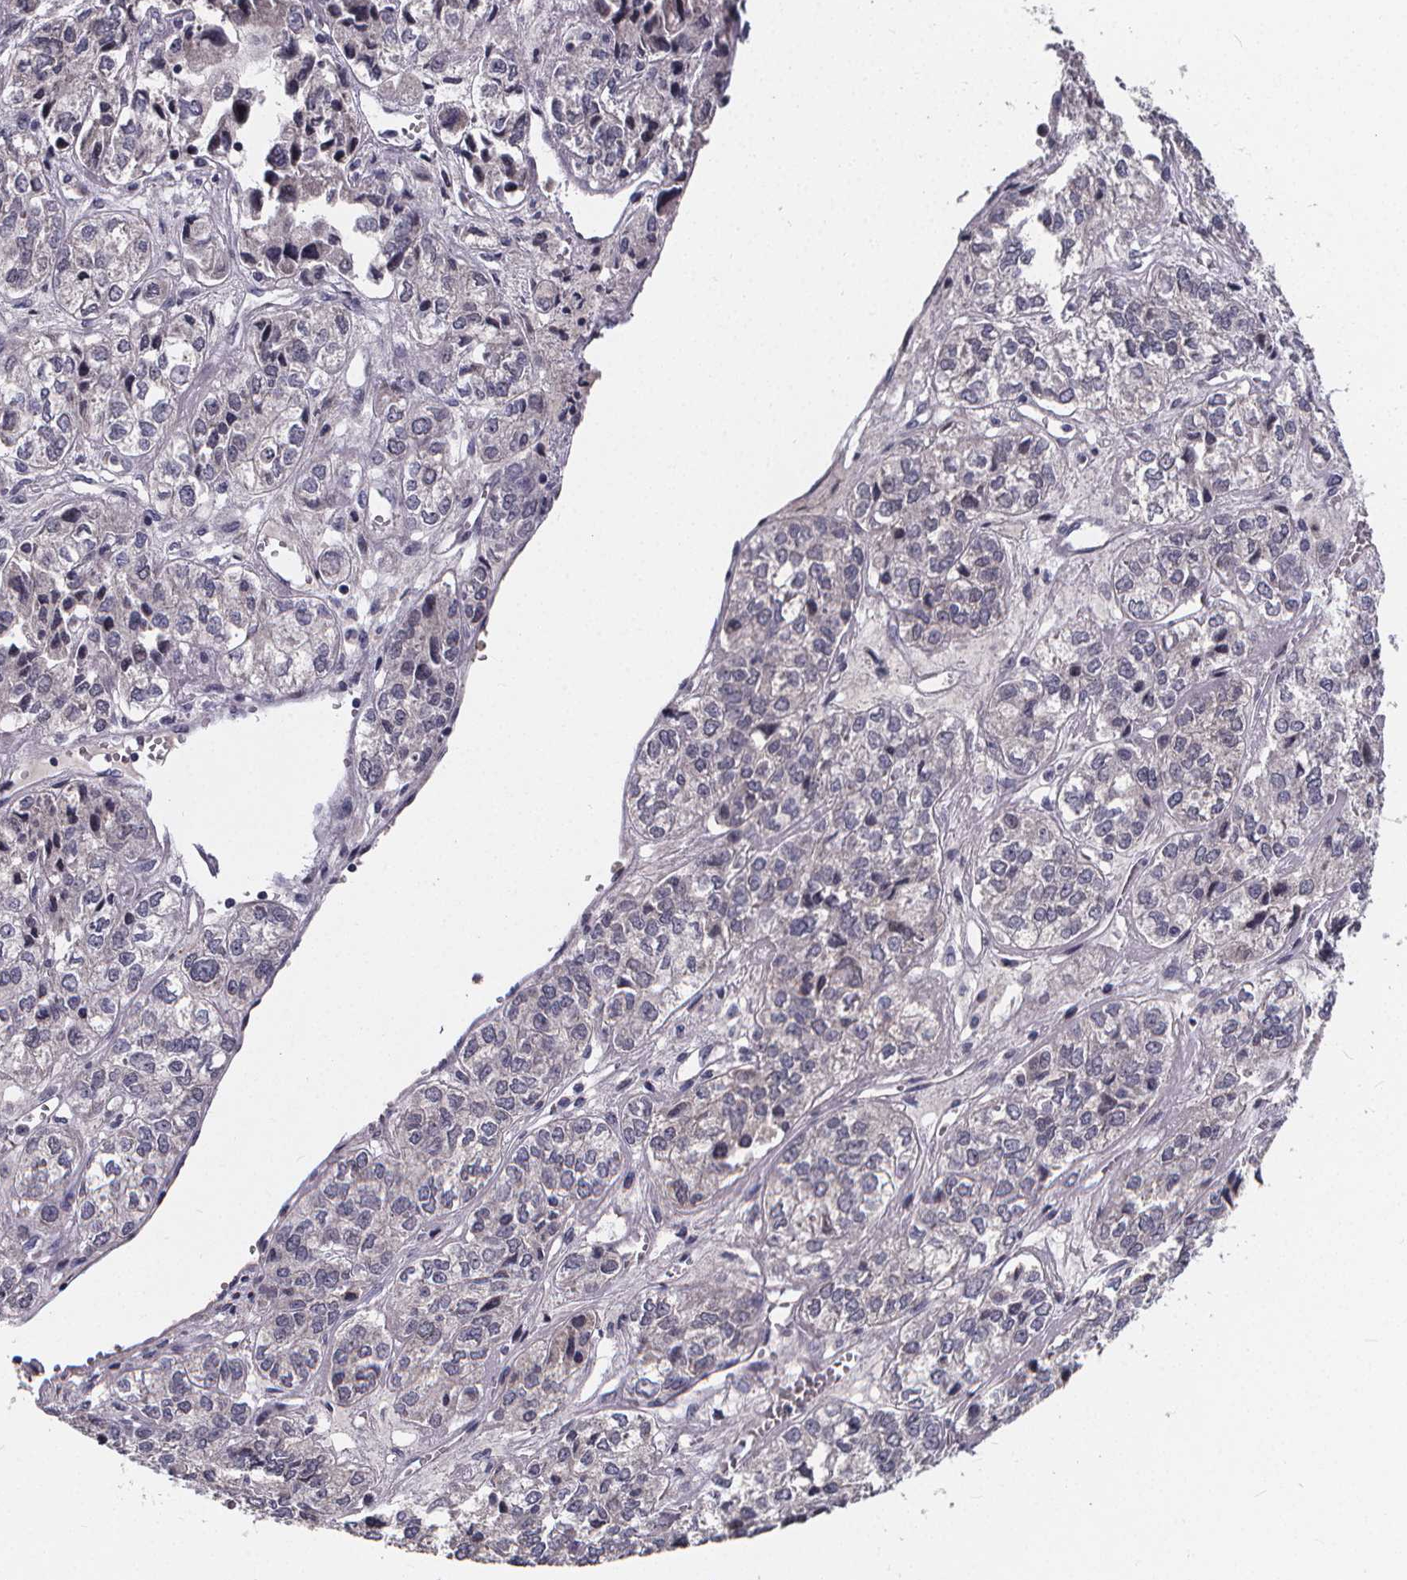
{"staining": {"intensity": "negative", "quantity": "none", "location": "none"}, "tissue": "ovarian cancer", "cell_type": "Tumor cells", "image_type": "cancer", "snomed": [{"axis": "morphology", "description": "Carcinoma, endometroid"}, {"axis": "topography", "description": "Ovary"}], "caption": "The histopathology image demonstrates no staining of tumor cells in ovarian cancer. The staining is performed using DAB brown chromogen with nuclei counter-stained in using hematoxylin.", "gene": "AGT", "patient": {"sex": "female", "age": 64}}